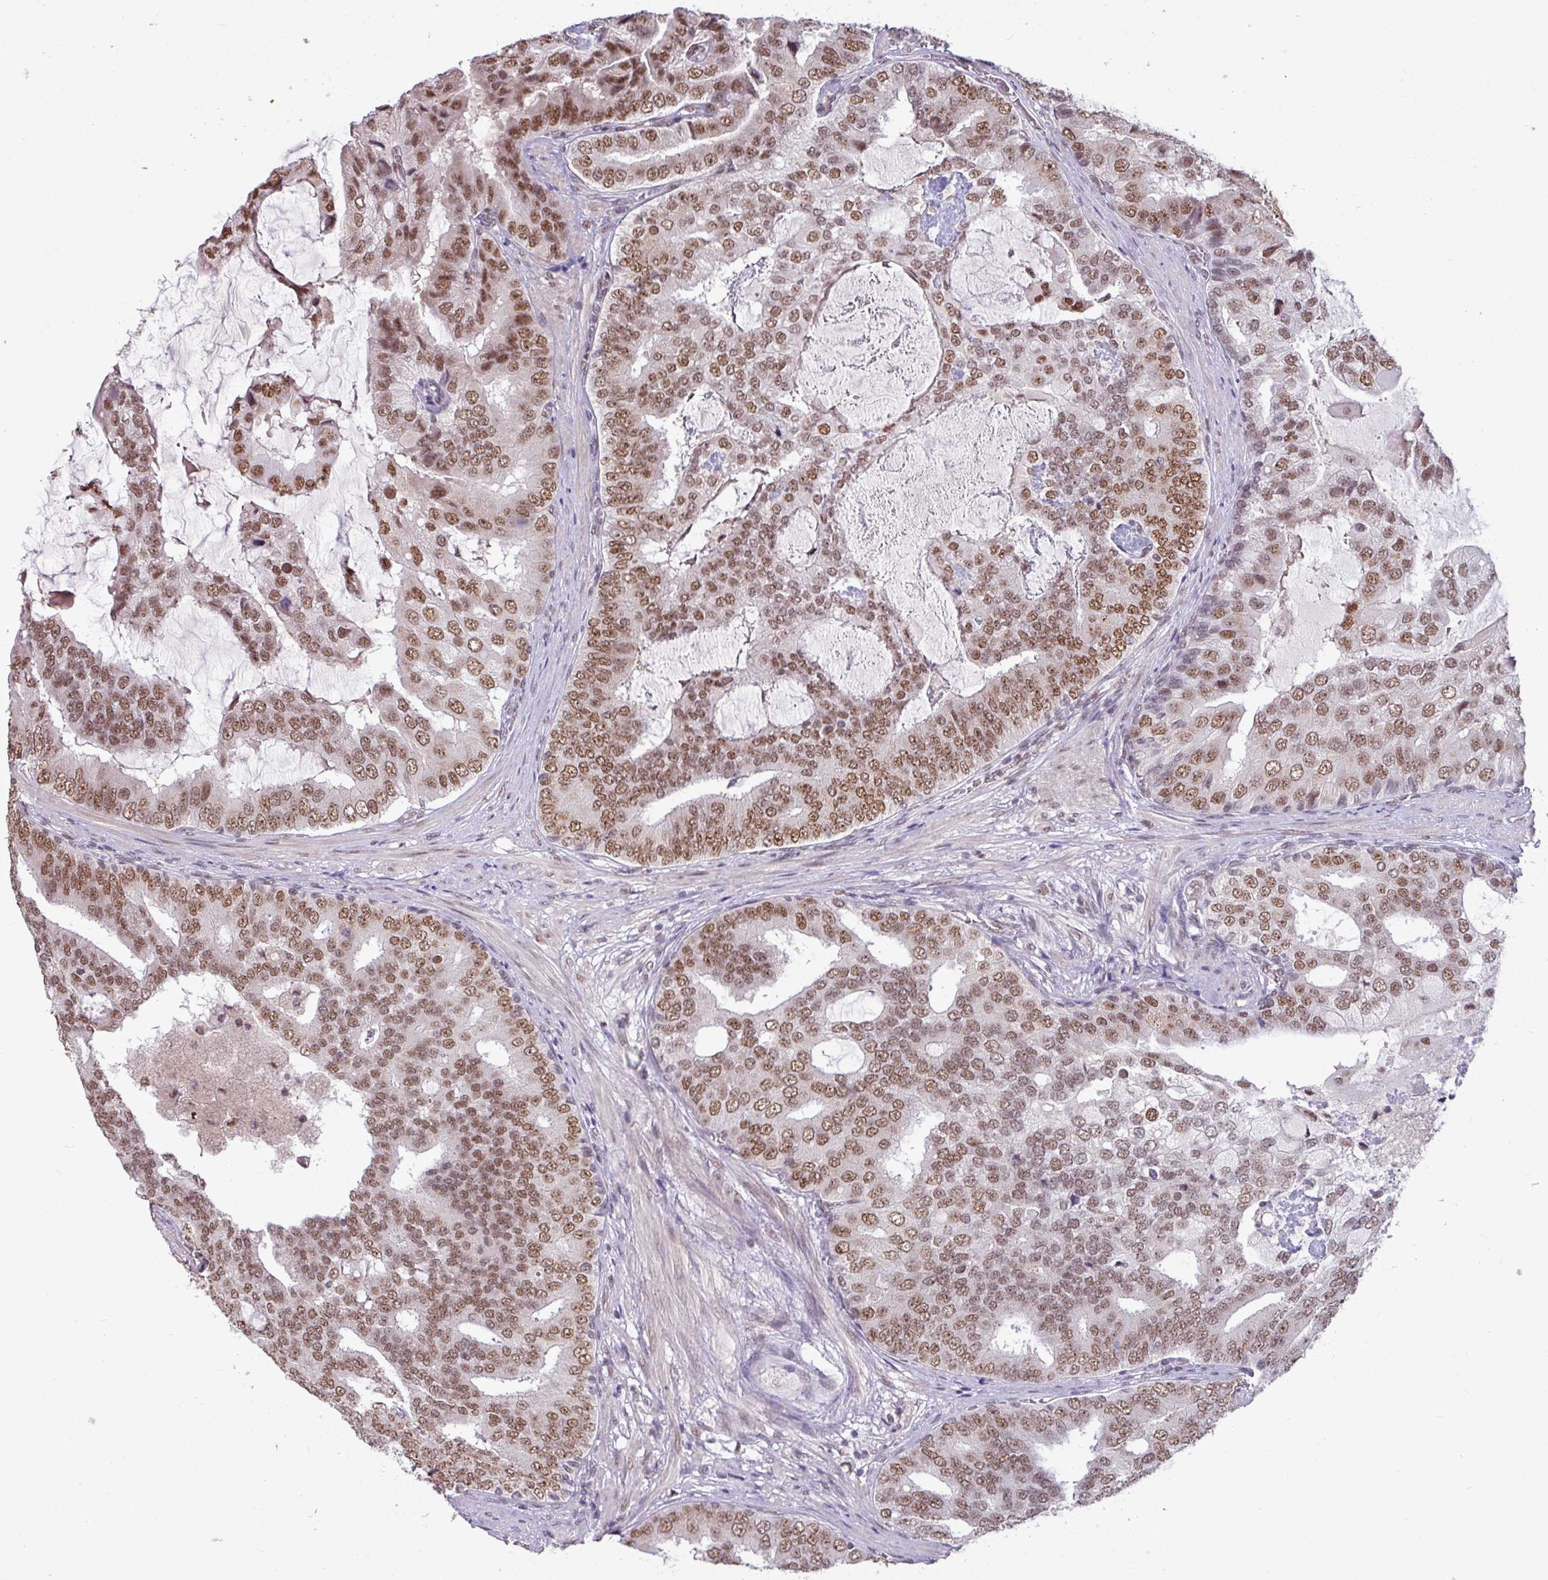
{"staining": {"intensity": "moderate", "quantity": ">75%", "location": "nuclear"}, "tissue": "prostate cancer", "cell_type": "Tumor cells", "image_type": "cancer", "snomed": [{"axis": "morphology", "description": "Adenocarcinoma, High grade"}, {"axis": "topography", "description": "Prostate"}], "caption": "An image showing moderate nuclear positivity in approximately >75% of tumor cells in prostate high-grade adenocarcinoma, as visualized by brown immunohistochemical staining.", "gene": "TDG", "patient": {"sex": "male", "age": 55}}